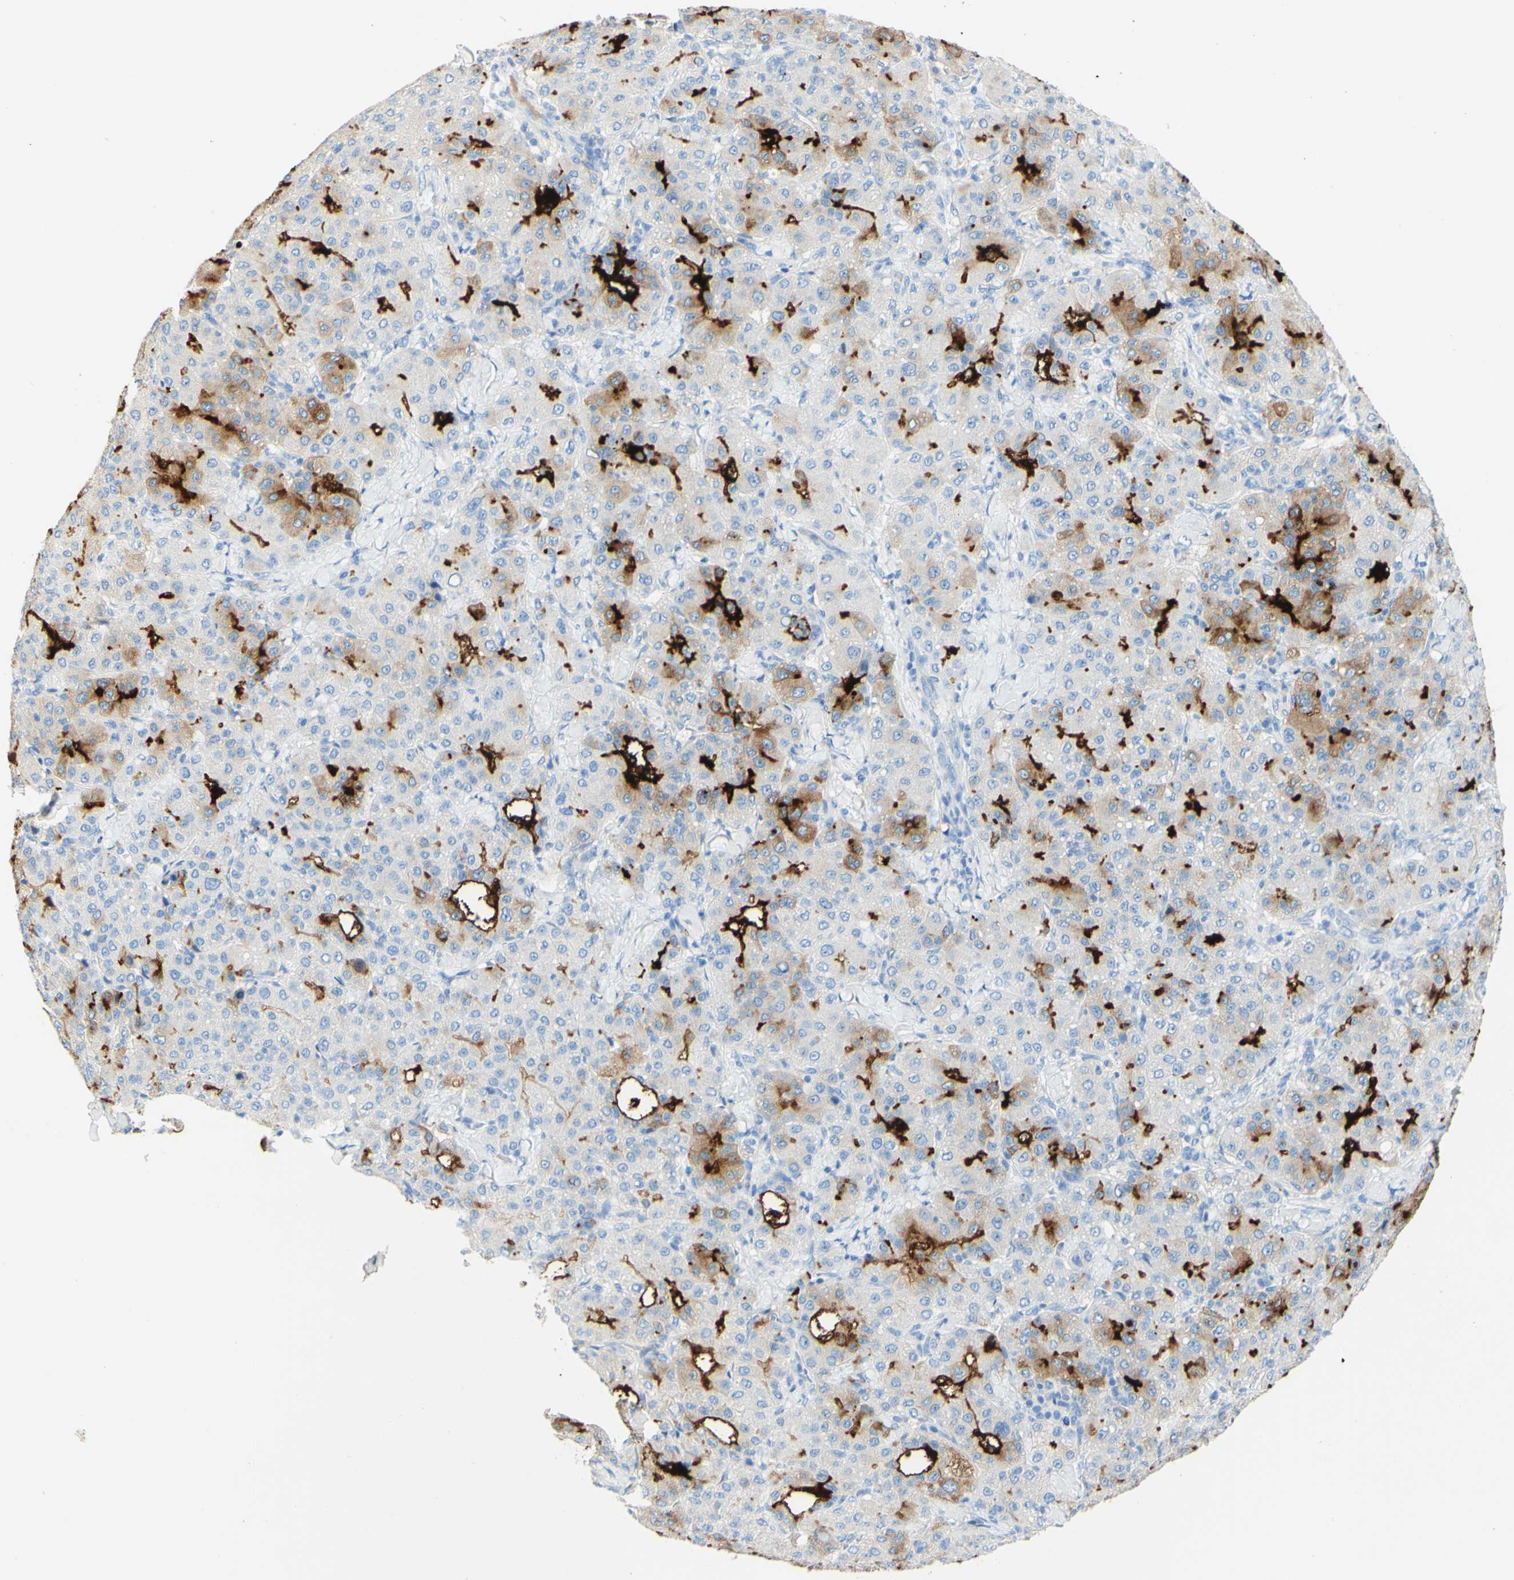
{"staining": {"intensity": "moderate", "quantity": "25%-75%", "location": "cytoplasmic/membranous"}, "tissue": "liver cancer", "cell_type": "Tumor cells", "image_type": "cancer", "snomed": [{"axis": "morphology", "description": "Carcinoma, Hepatocellular, NOS"}, {"axis": "topography", "description": "Liver"}], "caption": "Tumor cells show medium levels of moderate cytoplasmic/membranous staining in about 25%-75% of cells in hepatocellular carcinoma (liver).", "gene": "PIGR", "patient": {"sex": "male", "age": 65}}